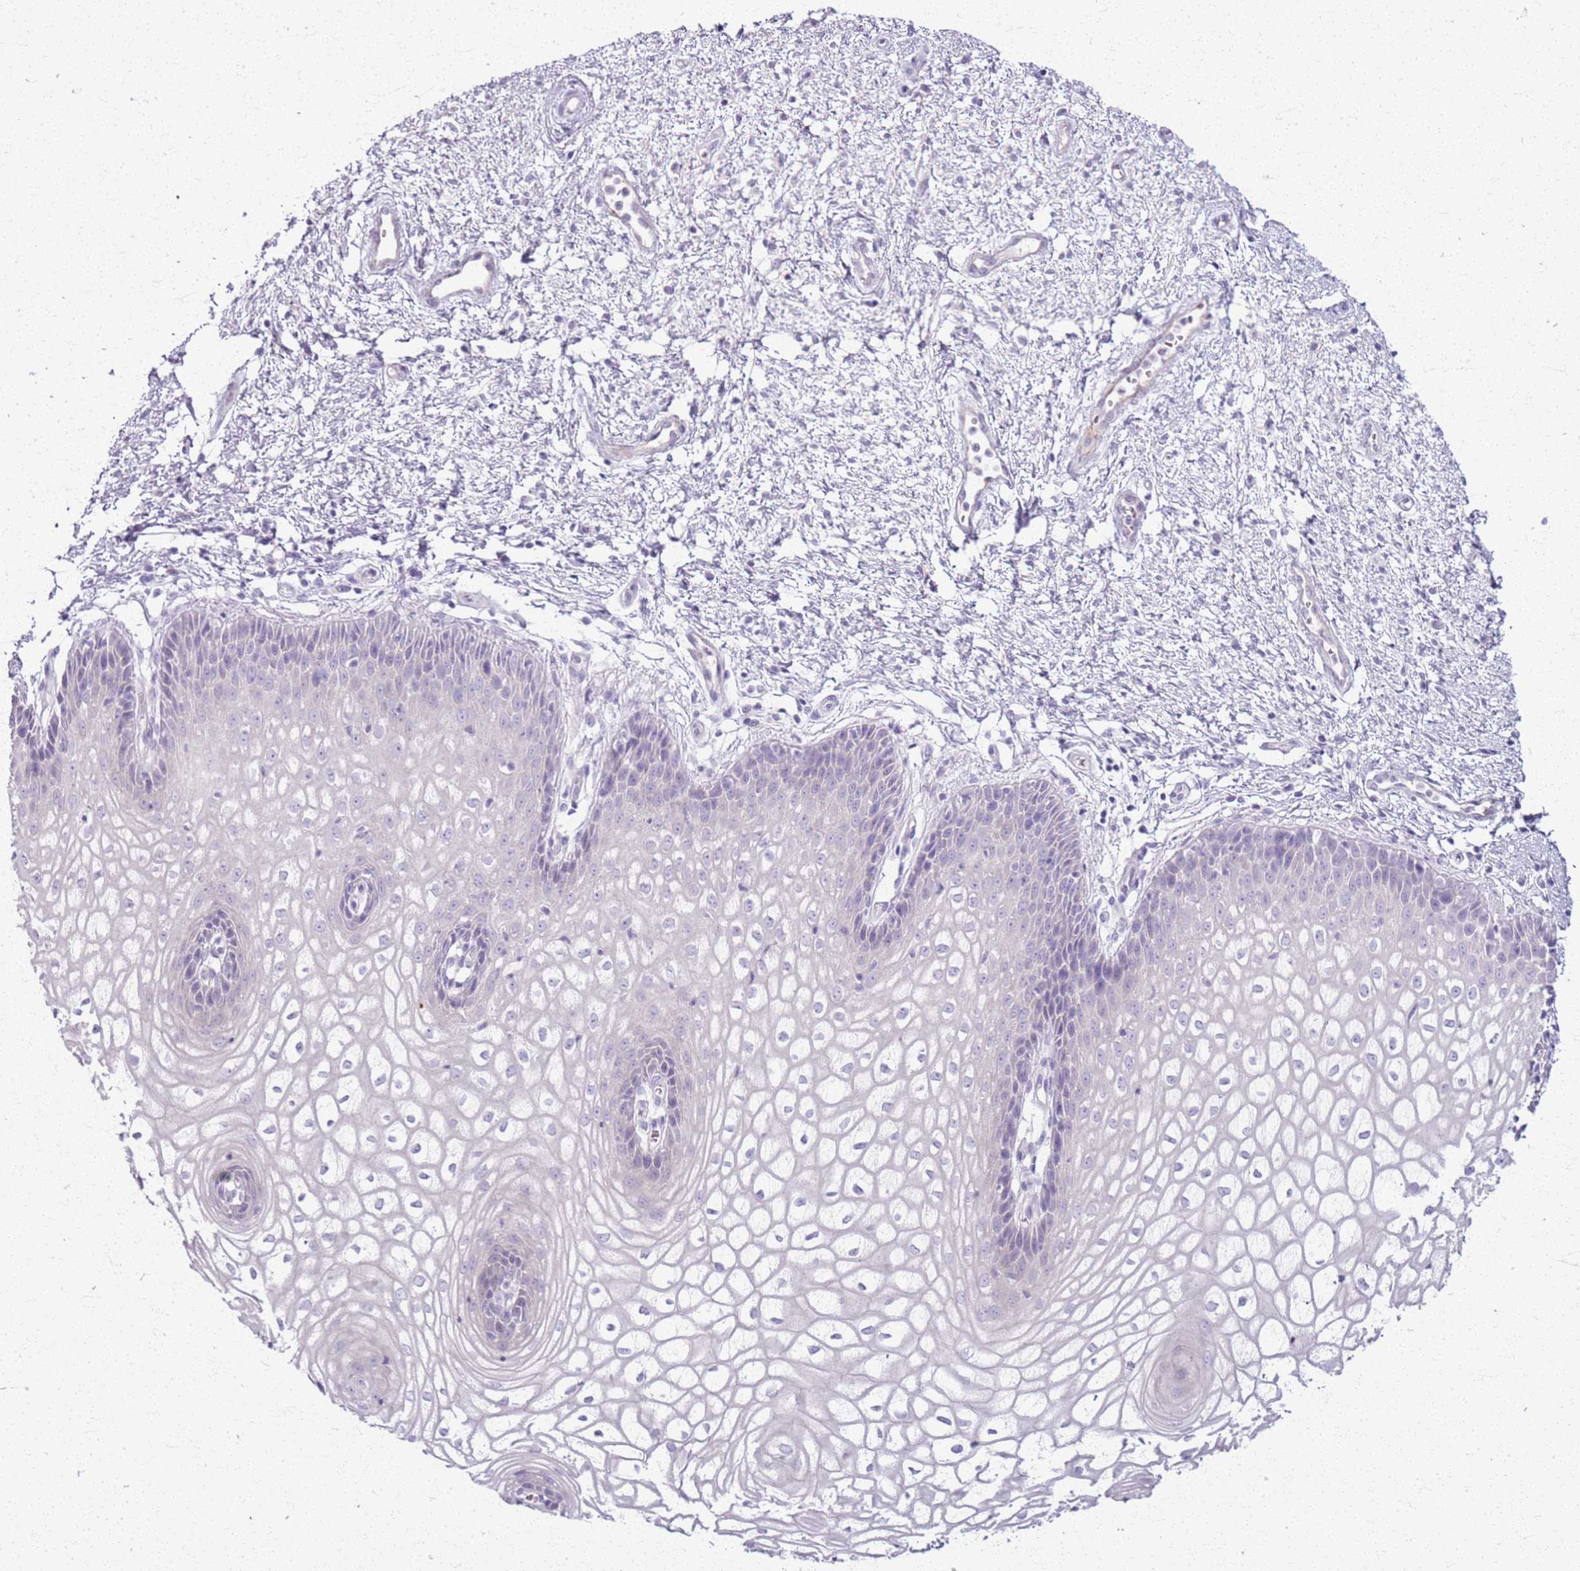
{"staining": {"intensity": "negative", "quantity": "none", "location": "none"}, "tissue": "vagina", "cell_type": "Squamous epithelial cells", "image_type": "normal", "snomed": [{"axis": "morphology", "description": "Normal tissue, NOS"}, {"axis": "topography", "description": "Vagina"}], "caption": "Squamous epithelial cells are negative for brown protein staining in unremarkable vagina. (DAB (3,3'-diaminobenzidine) immunohistochemistry (IHC) visualized using brightfield microscopy, high magnification).", "gene": "CSRP3", "patient": {"sex": "female", "age": 34}}